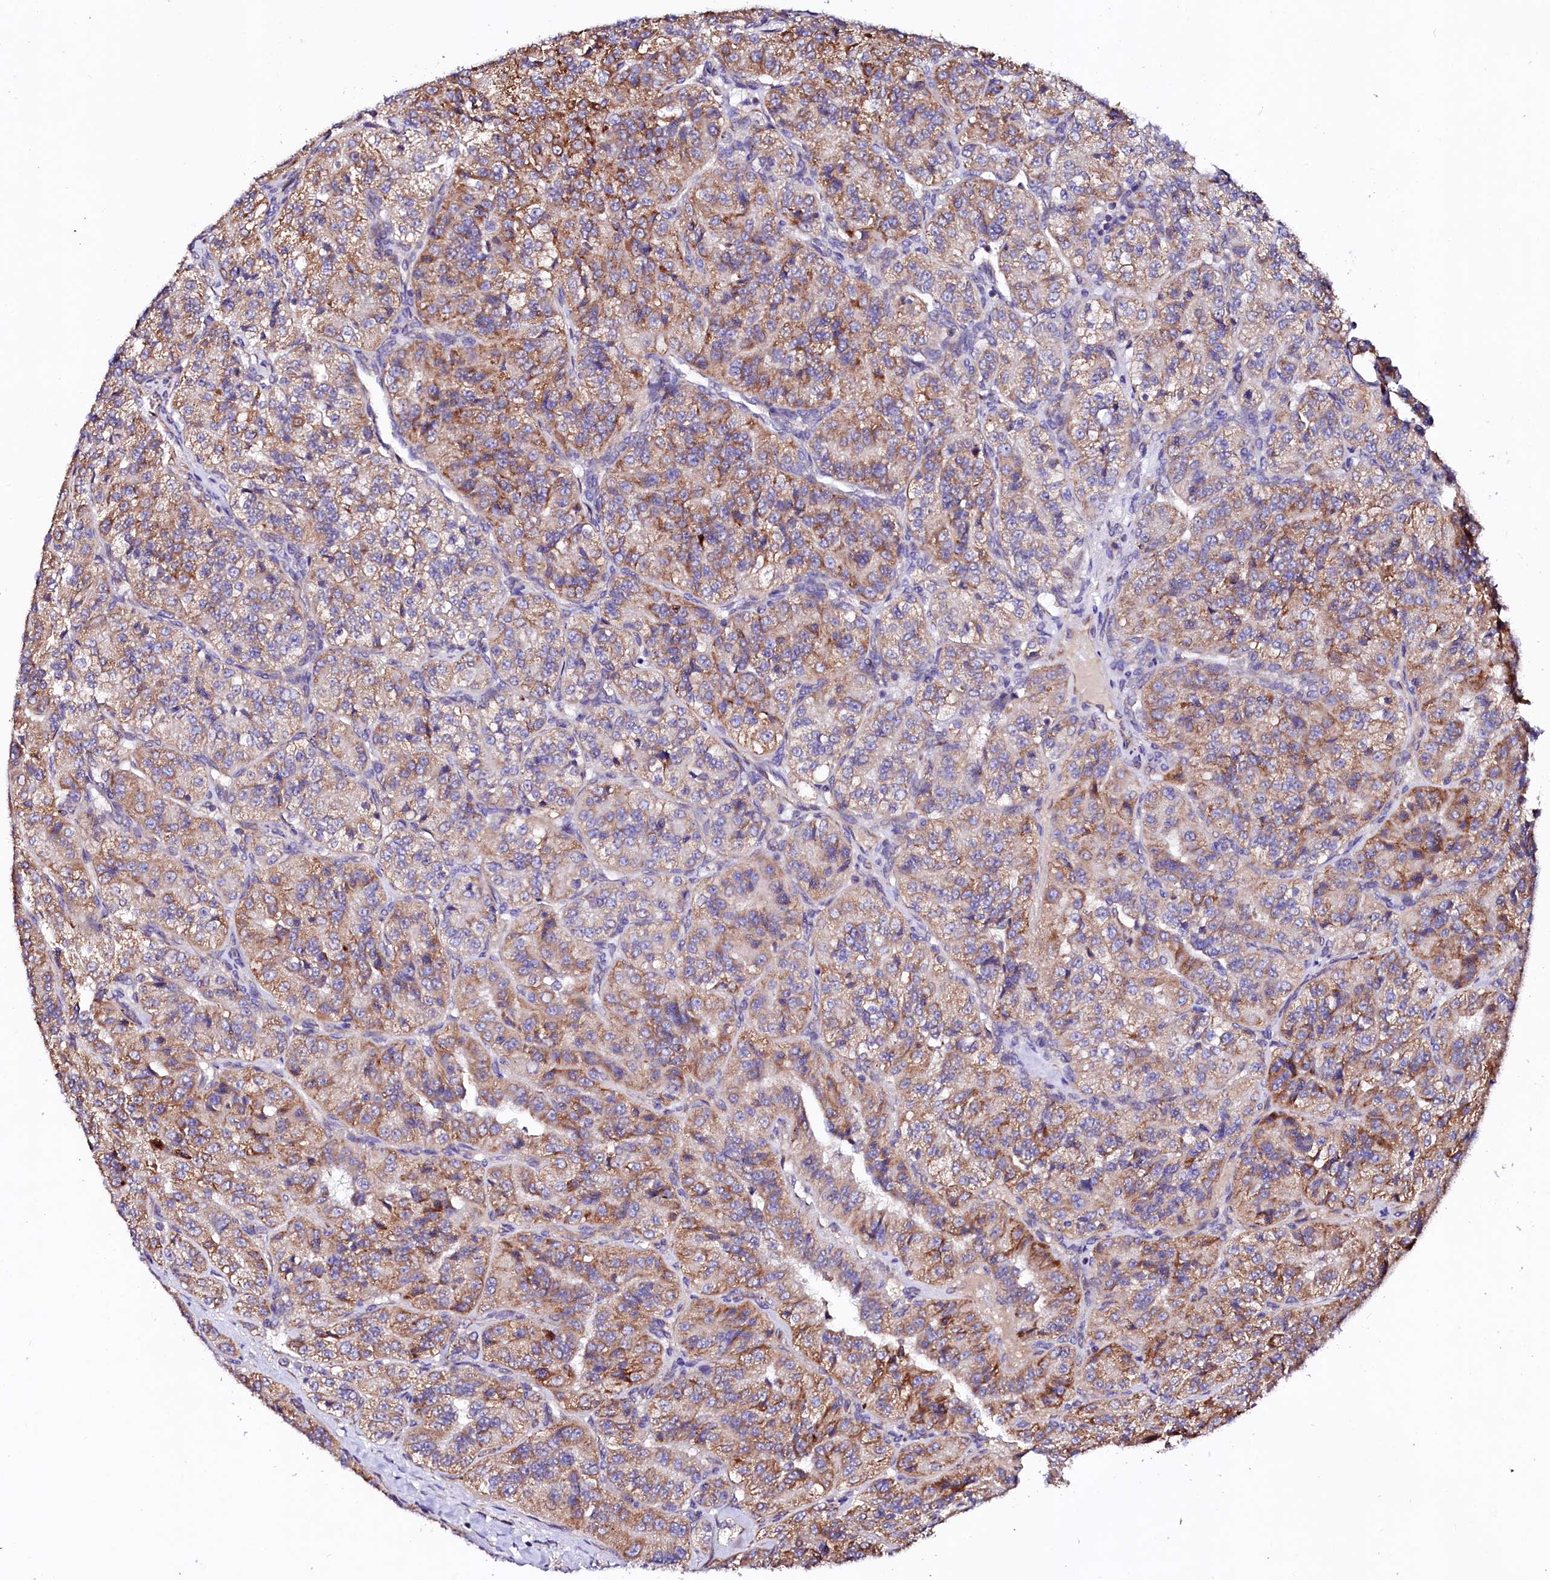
{"staining": {"intensity": "moderate", "quantity": "25%-75%", "location": "cytoplasmic/membranous"}, "tissue": "renal cancer", "cell_type": "Tumor cells", "image_type": "cancer", "snomed": [{"axis": "morphology", "description": "Adenocarcinoma, NOS"}, {"axis": "topography", "description": "Kidney"}], "caption": "Renal cancer (adenocarcinoma) stained for a protein (brown) shows moderate cytoplasmic/membranous positive staining in approximately 25%-75% of tumor cells.", "gene": "UBE3C", "patient": {"sex": "female", "age": 63}}